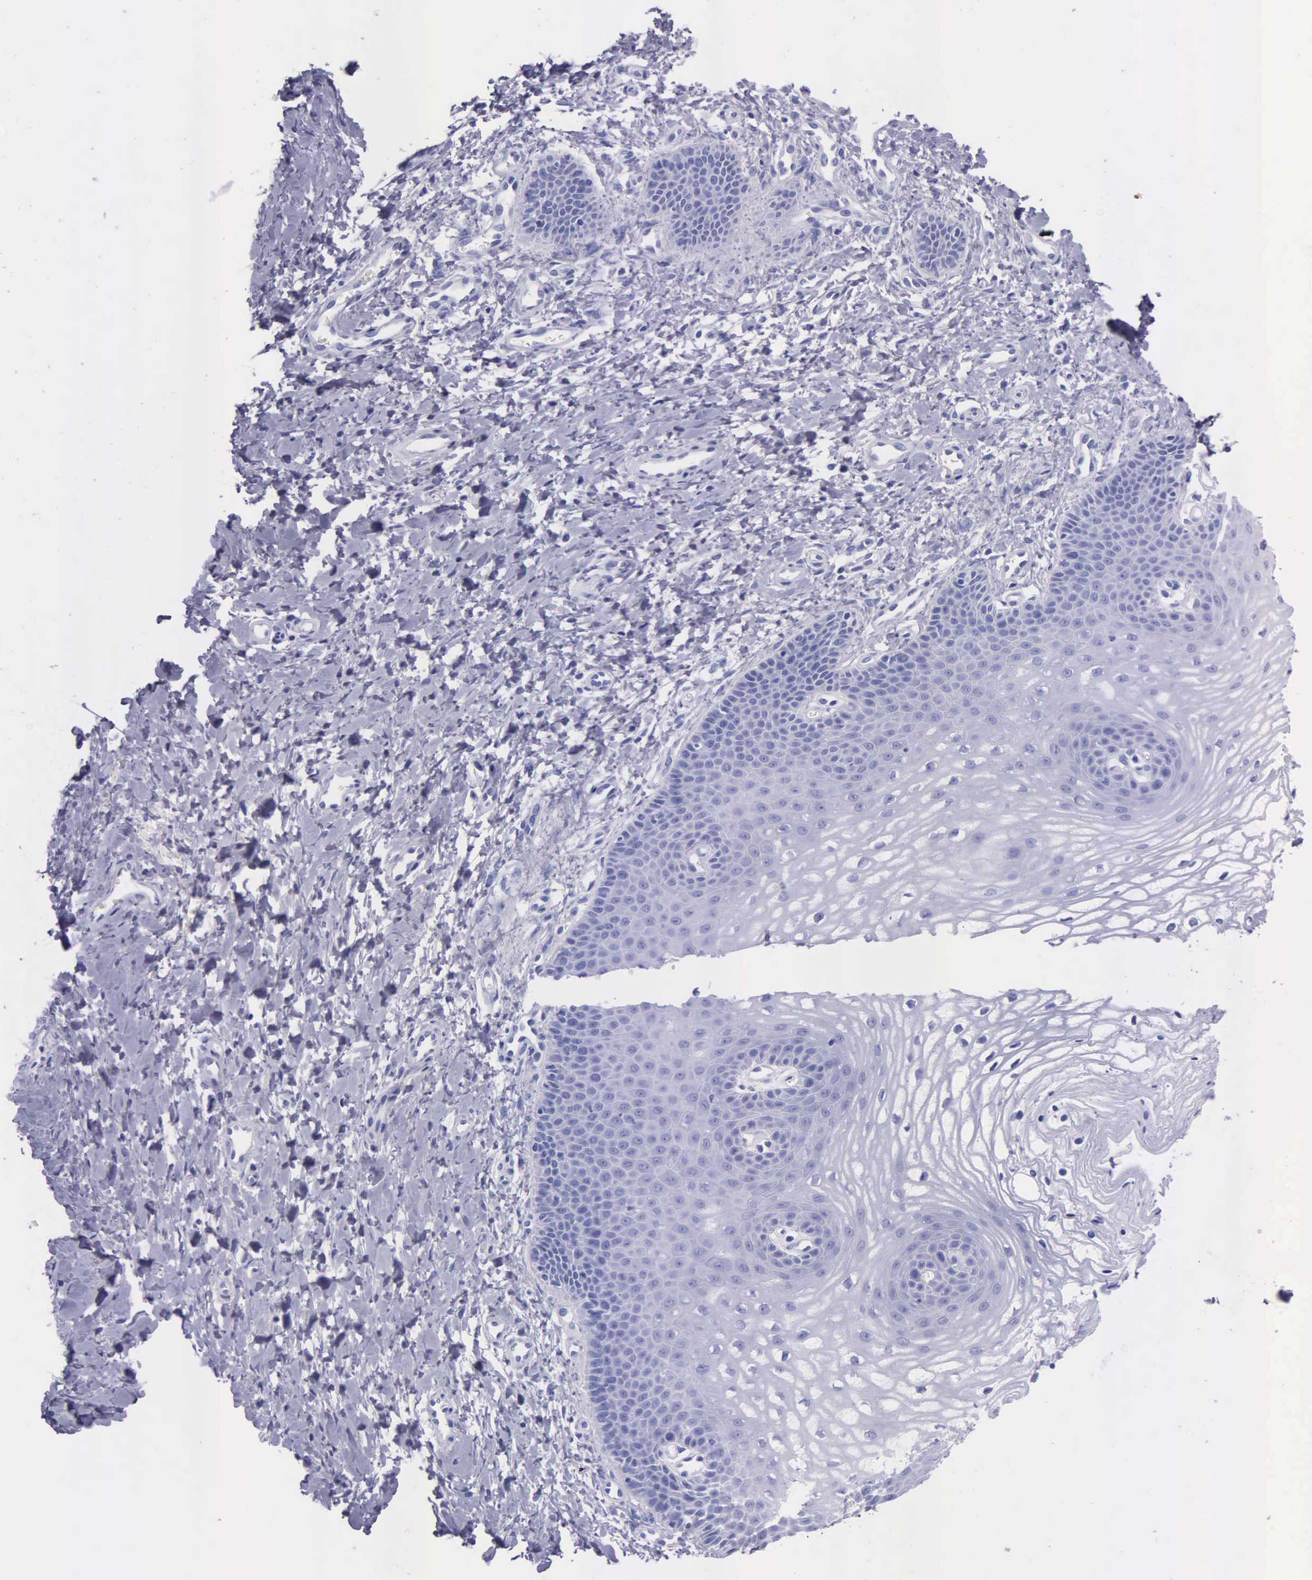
{"staining": {"intensity": "negative", "quantity": "none", "location": "none"}, "tissue": "vagina", "cell_type": "Squamous epithelial cells", "image_type": "normal", "snomed": [{"axis": "morphology", "description": "Normal tissue, NOS"}, {"axis": "topography", "description": "Vagina"}], "caption": "Vagina stained for a protein using immunohistochemistry (IHC) shows no positivity squamous epithelial cells.", "gene": "KLK2", "patient": {"sex": "female", "age": 68}}